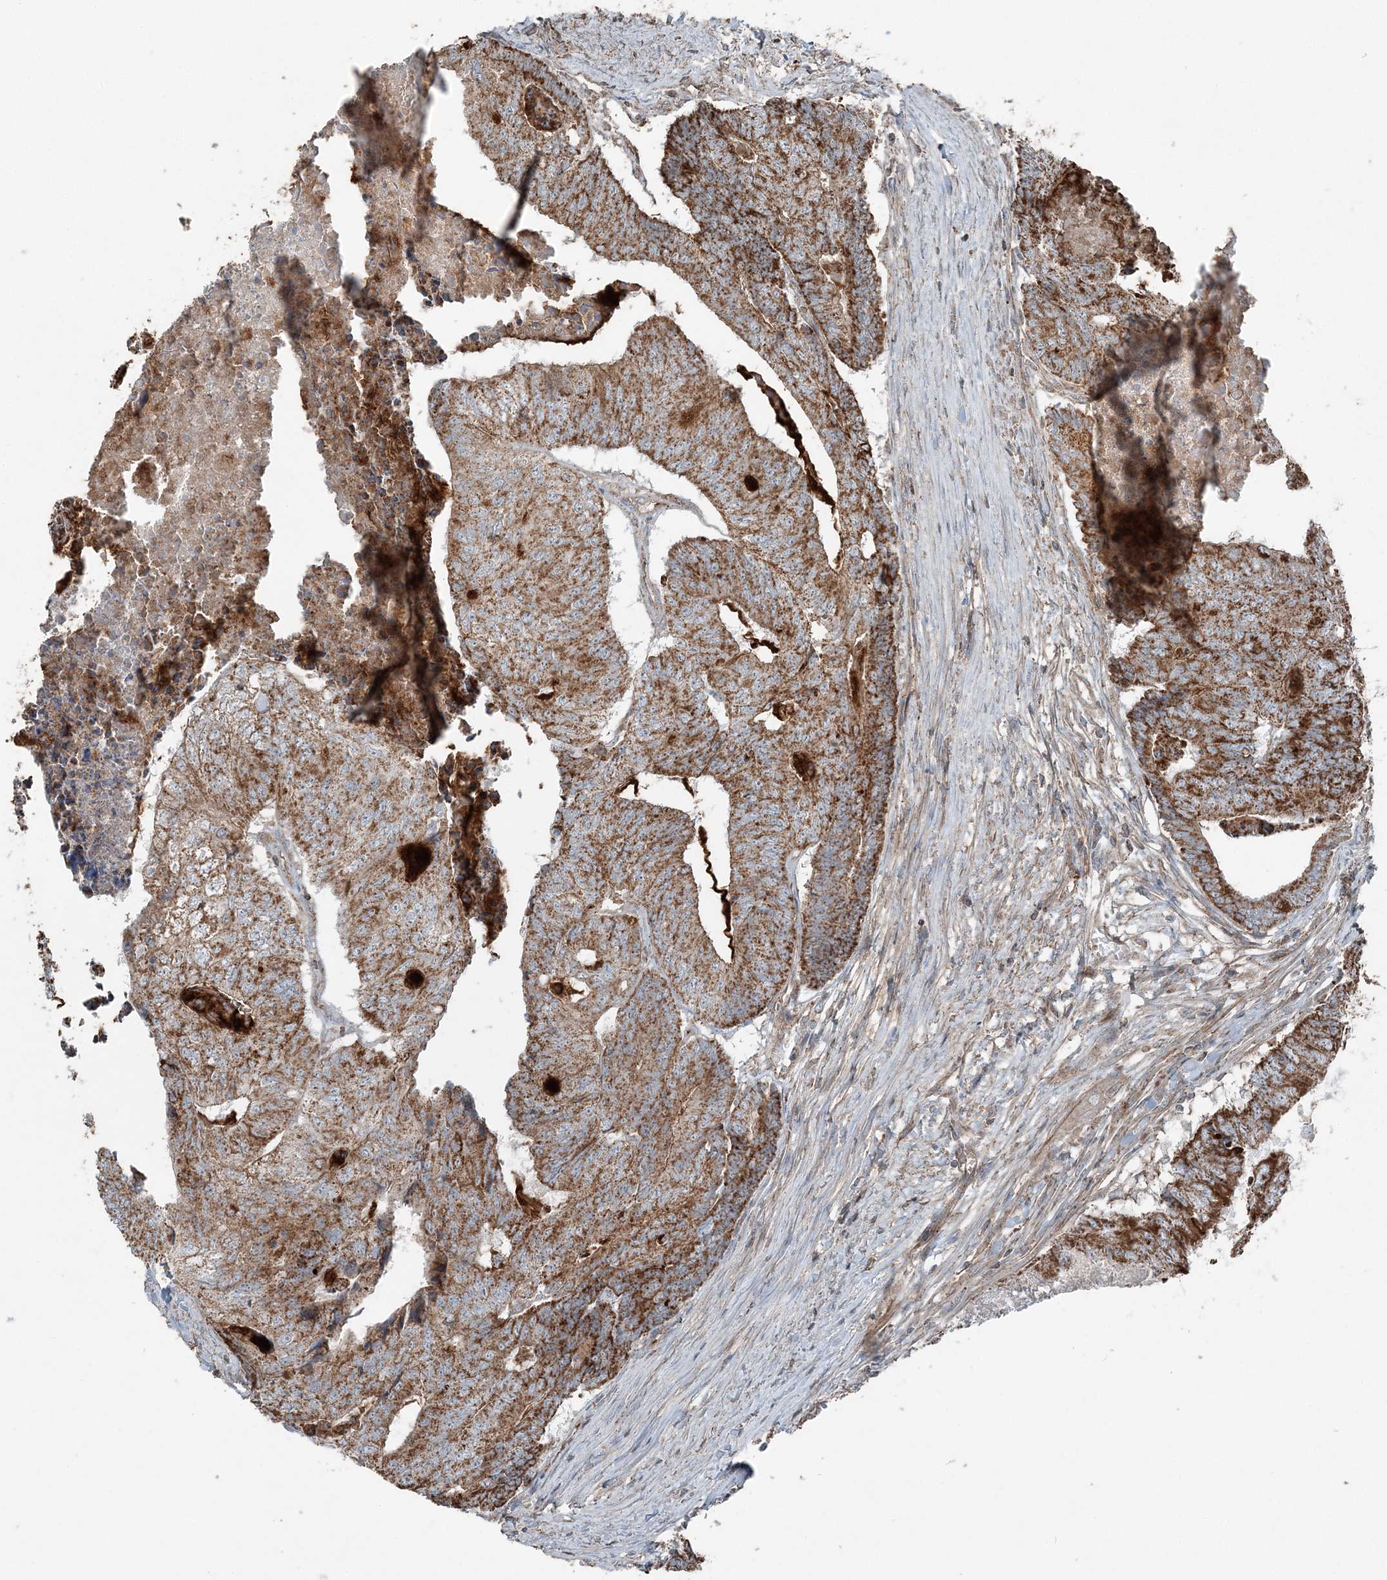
{"staining": {"intensity": "moderate", "quantity": ">75%", "location": "cytoplasmic/membranous"}, "tissue": "colorectal cancer", "cell_type": "Tumor cells", "image_type": "cancer", "snomed": [{"axis": "morphology", "description": "Adenocarcinoma, NOS"}, {"axis": "topography", "description": "Colon"}], "caption": "About >75% of tumor cells in human colorectal cancer (adenocarcinoma) display moderate cytoplasmic/membranous protein expression as visualized by brown immunohistochemical staining.", "gene": "KY", "patient": {"sex": "female", "age": 67}}